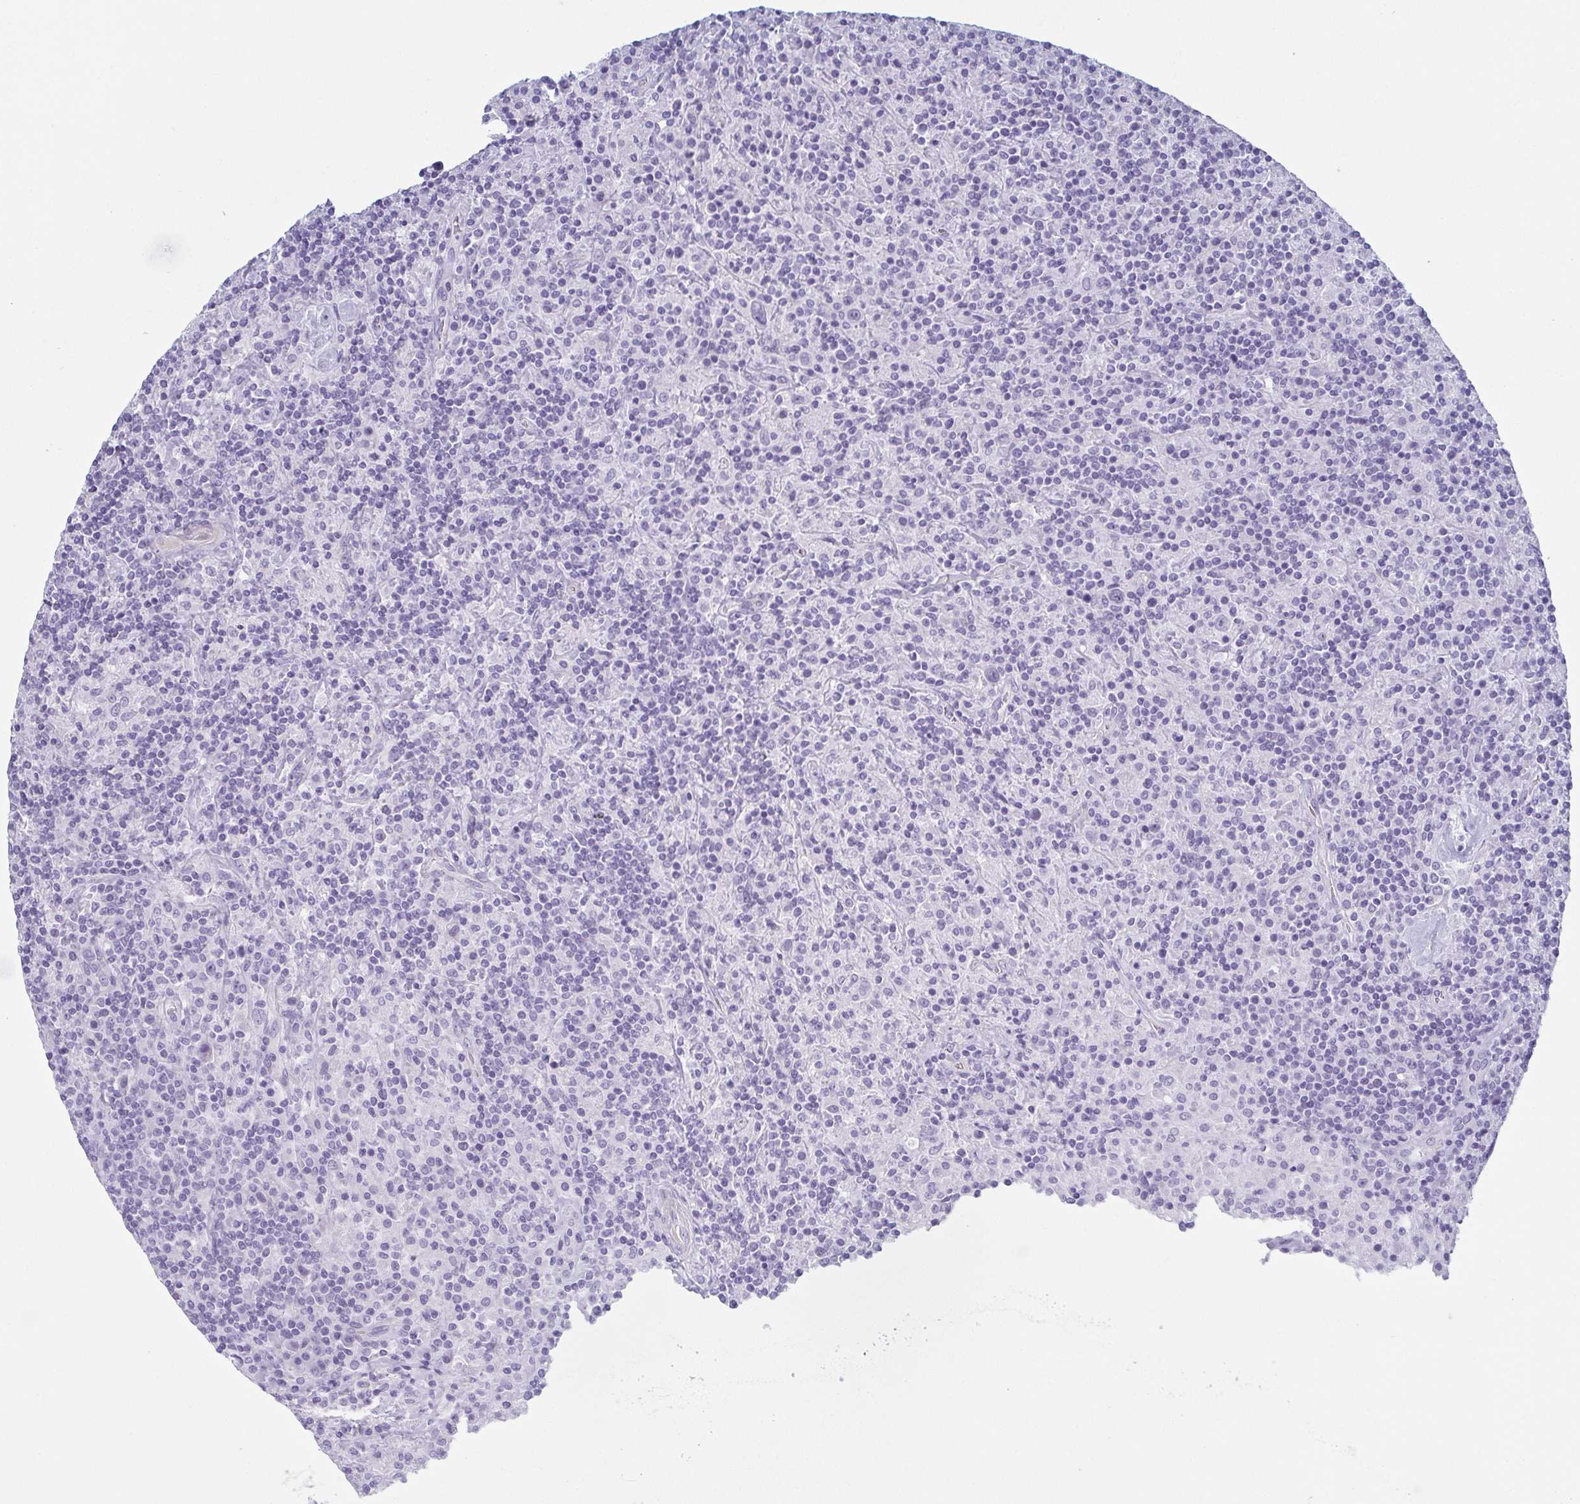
{"staining": {"intensity": "negative", "quantity": "none", "location": "none"}, "tissue": "lymphoma", "cell_type": "Tumor cells", "image_type": "cancer", "snomed": [{"axis": "morphology", "description": "Hodgkin's disease, NOS"}, {"axis": "topography", "description": "Lymph node"}], "caption": "Tumor cells show no significant staining in Hodgkin's disease.", "gene": "DYNC1I1", "patient": {"sex": "male", "age": 70}}